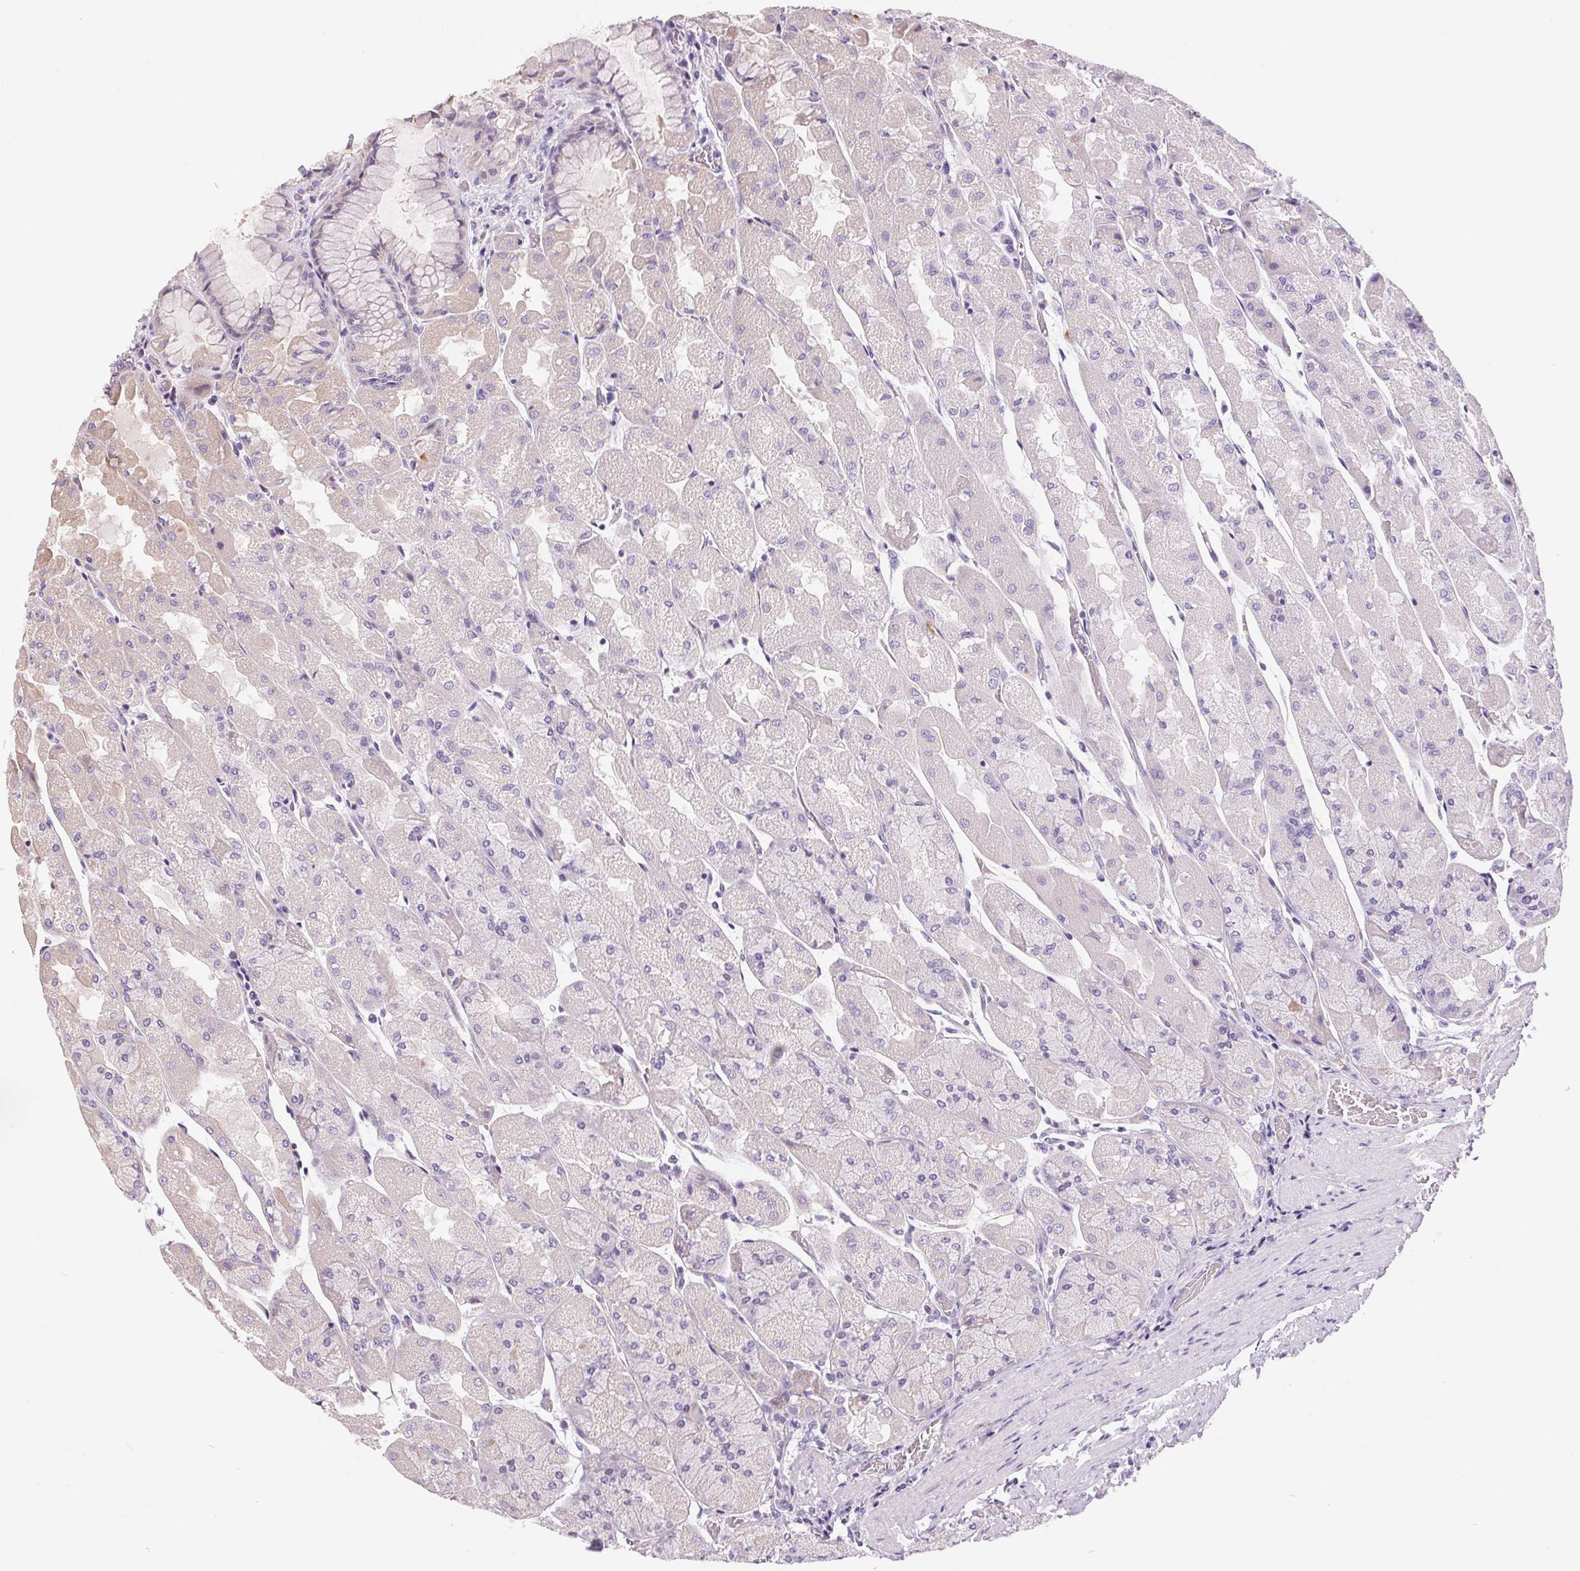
{"staining": {"intensity": "weak", "quantity": "<25%", "location": "cytoplasmic/membranous"}, "tissue": "stomach", "cell_type": "Glandular cells", "image_type": "normal", "snomed": [{"axis": "morphology", "description": "Normal tissue, NOS"}, {"axis": "topography", "description": "Stomach"}], "caption": "A micrograph of human stomach is negative for staining in glandular cells. (Brightfield microscopy of DAB (3,3'-diaminobenzidine) IHC at high magnification).", "gene": "UNC13B", "patient": {"sex": "female", "age": 61}}